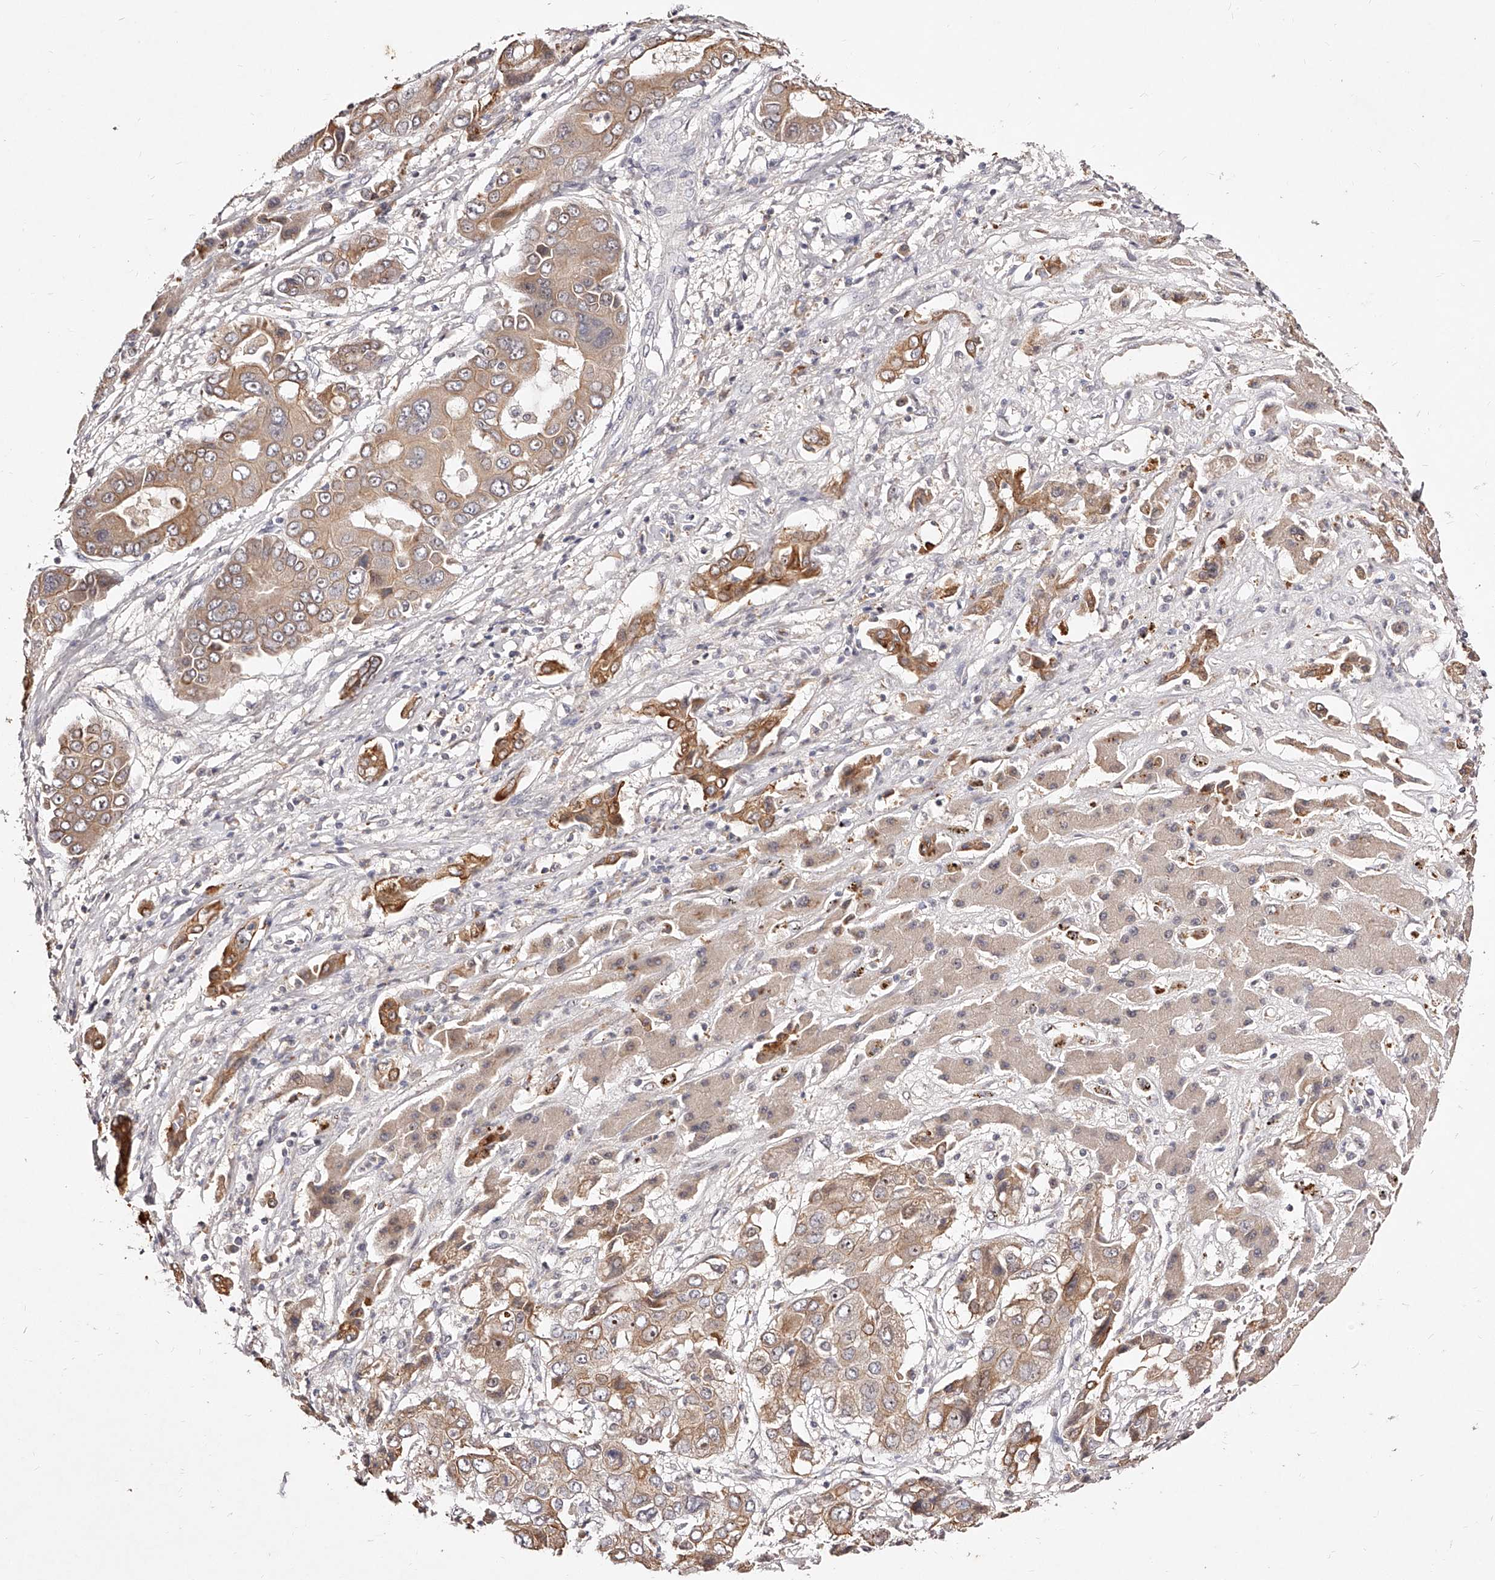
{"staining": {"intensity": "weak", "quantity": ">75%", "location": "cytoplasmic/membranous"}, "tissue": "liver cancer", "cell_type": "Tumor cells", "image_type": "cancer", "snomed": [{"axis": "morphology", "description": "Cholangiocarcinoma"}, {"axis": "topography", "description": "Liver"}], "caption": "Protein positivity by immunohistochemistry (IHC) displays weak cytoplasmic/membranous positivity in approximately >75% of tumor cells in liver cholangiocarcinoma. (Brightfield microscopy of DAB IHC at high magnification).", "gene": "PHACTR1", "patient": {"sex": "male", "age": 67}}